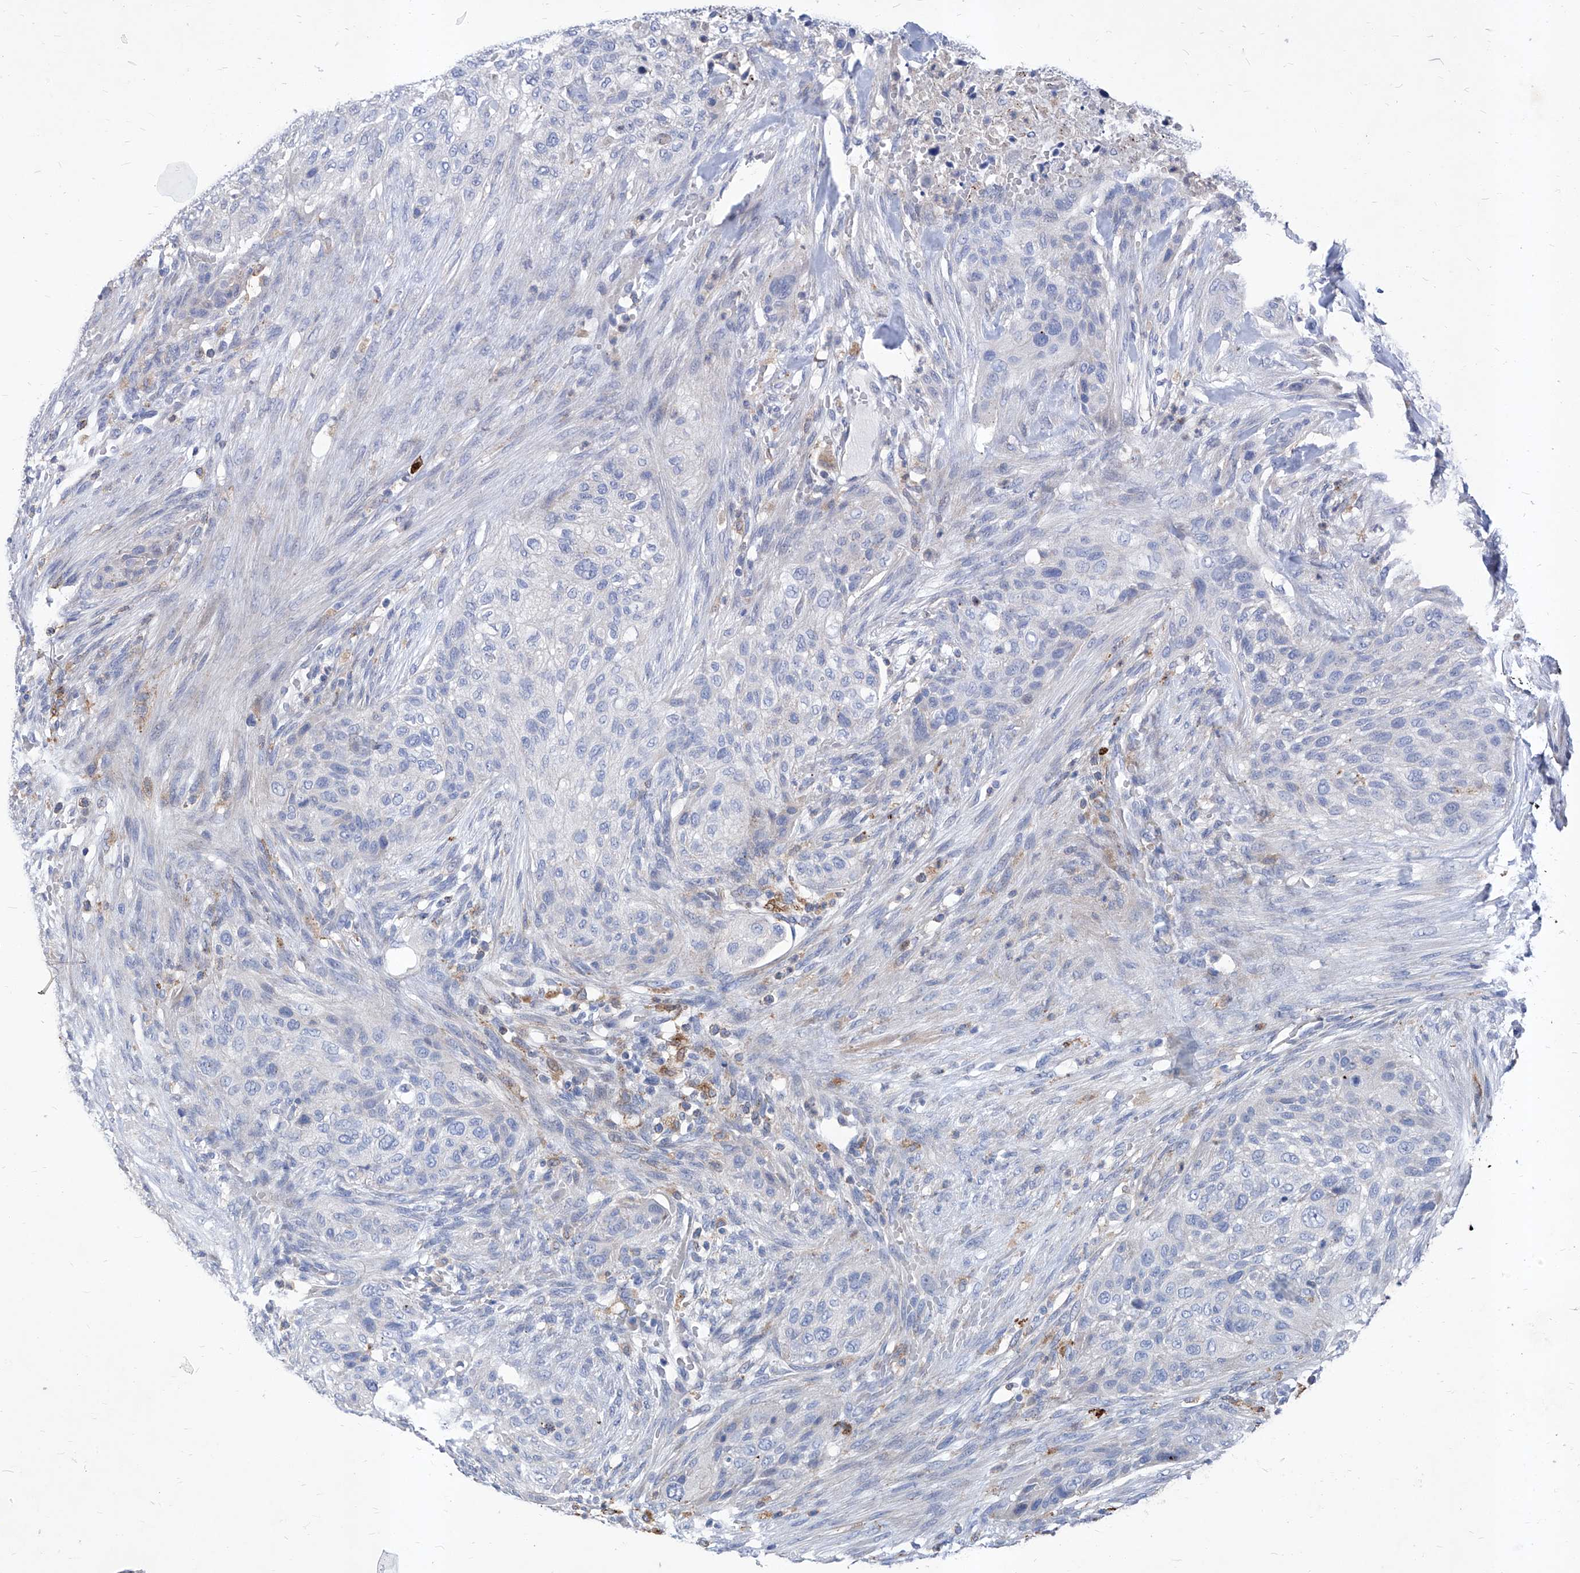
{"staining": {"intensity": "negative", "quantity": "none", "location": "none"}, "tissue": "urothelial cancer", "cell_type": "Tumor cells", "image_type": "cancer", "snomed": [{"axis": "morphology", "description": "Urothelial carcinoma, High grade"}, {"axis": "topography", "description": "Urinary bladder"}], "caption": "This is a photomicrograph of IHC staining of urothelial carcinoma (high-grade), which shows no positivity in tumor cells.", "gene": "UBOX5", "patient": {"sex": "male", "age": 35}}